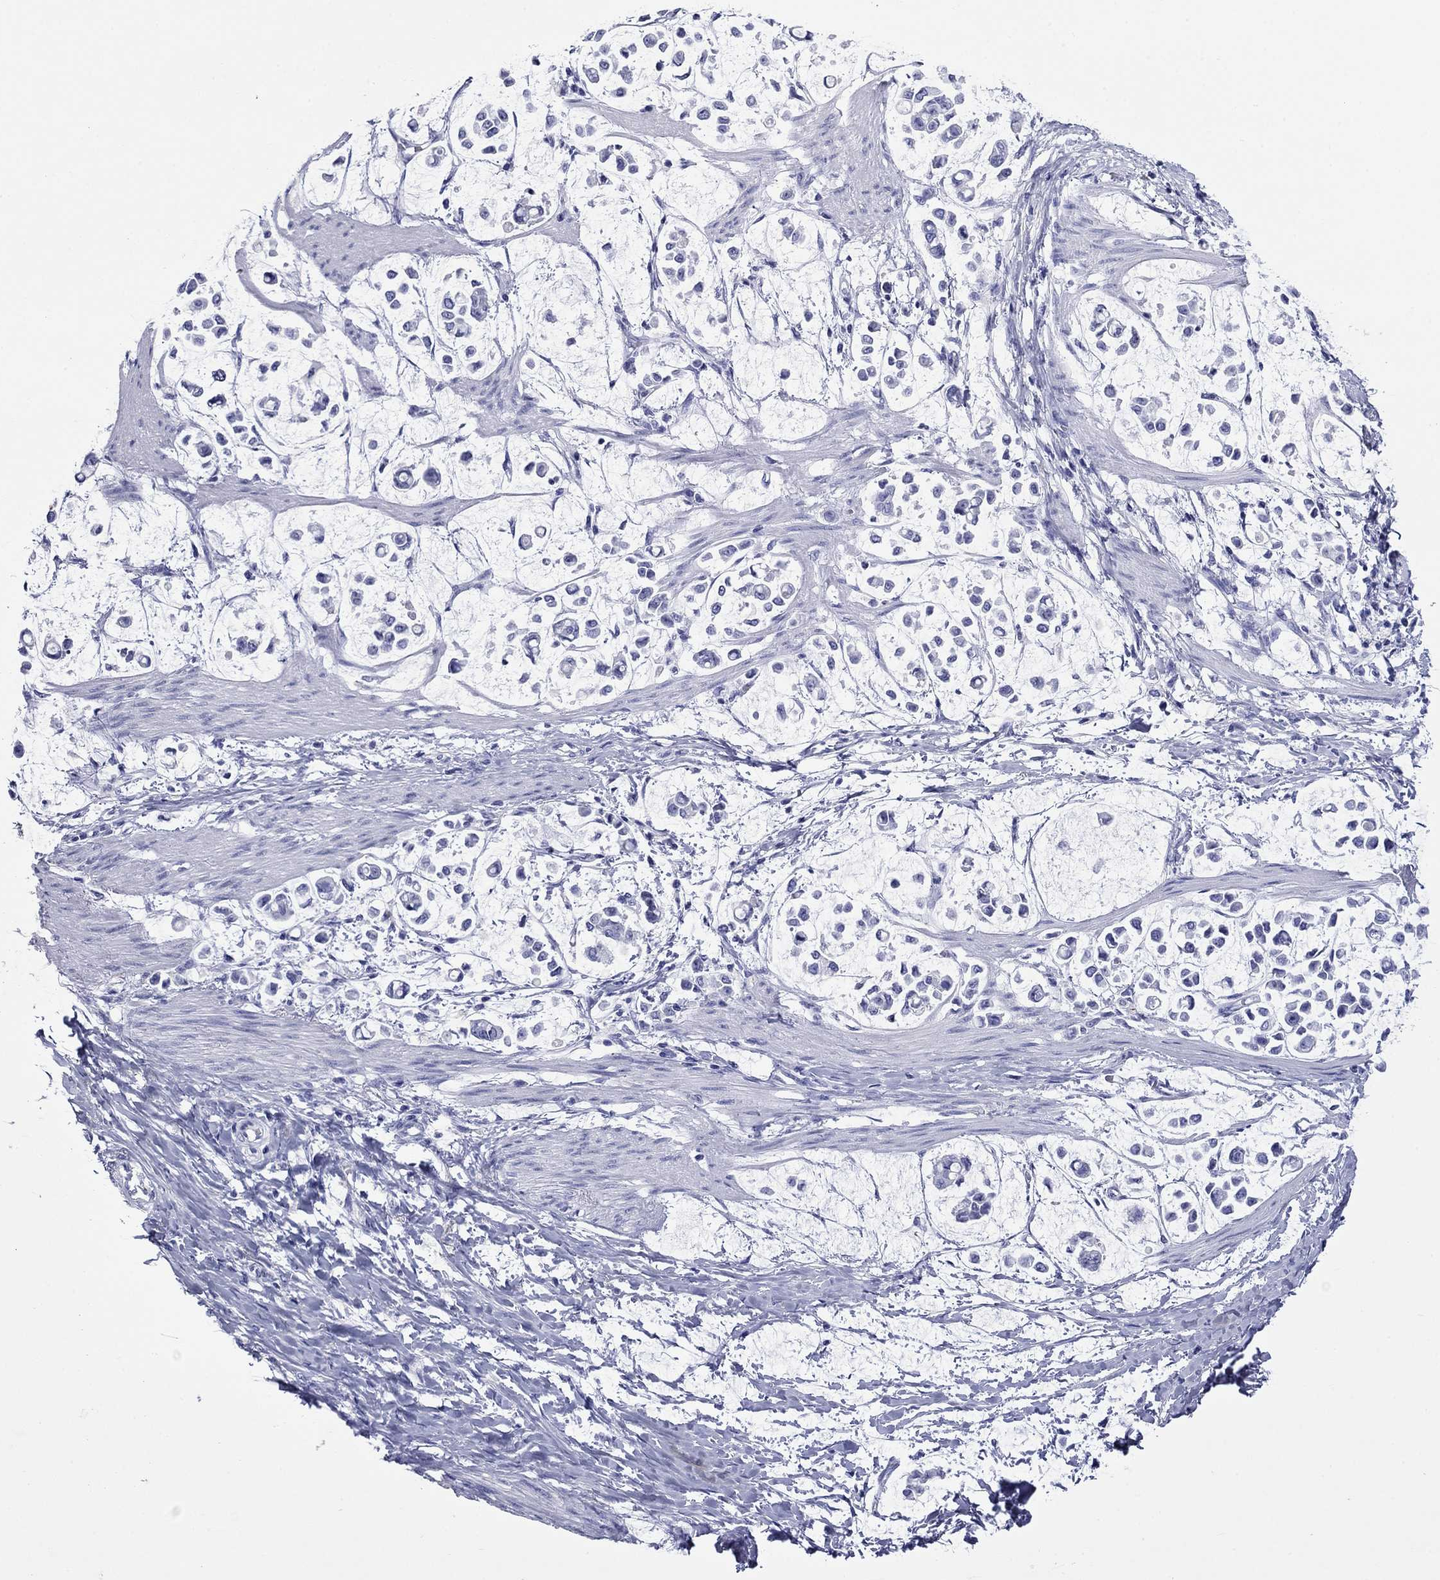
{"staining": {"intensity": "negative", "quantity": "none", "location": "none"}, "tissue": "stomach cancer", "cell_type": "Tumor cells", "image_type": "cancer", "snomed": [{"axis": "morphology", "description": "Adenocarcinoma, NOS"}, {"axis": "topography", "description": "Stomach"}], "caption": "The histopathology image demonstrates no staining of tumor cells in adenocarcinoma (stomach). (DAB IHC visualized using brightfield microscopy, high magnification).", "gene": "ROM1", "patient": {"sex": "male", "age": 82}}